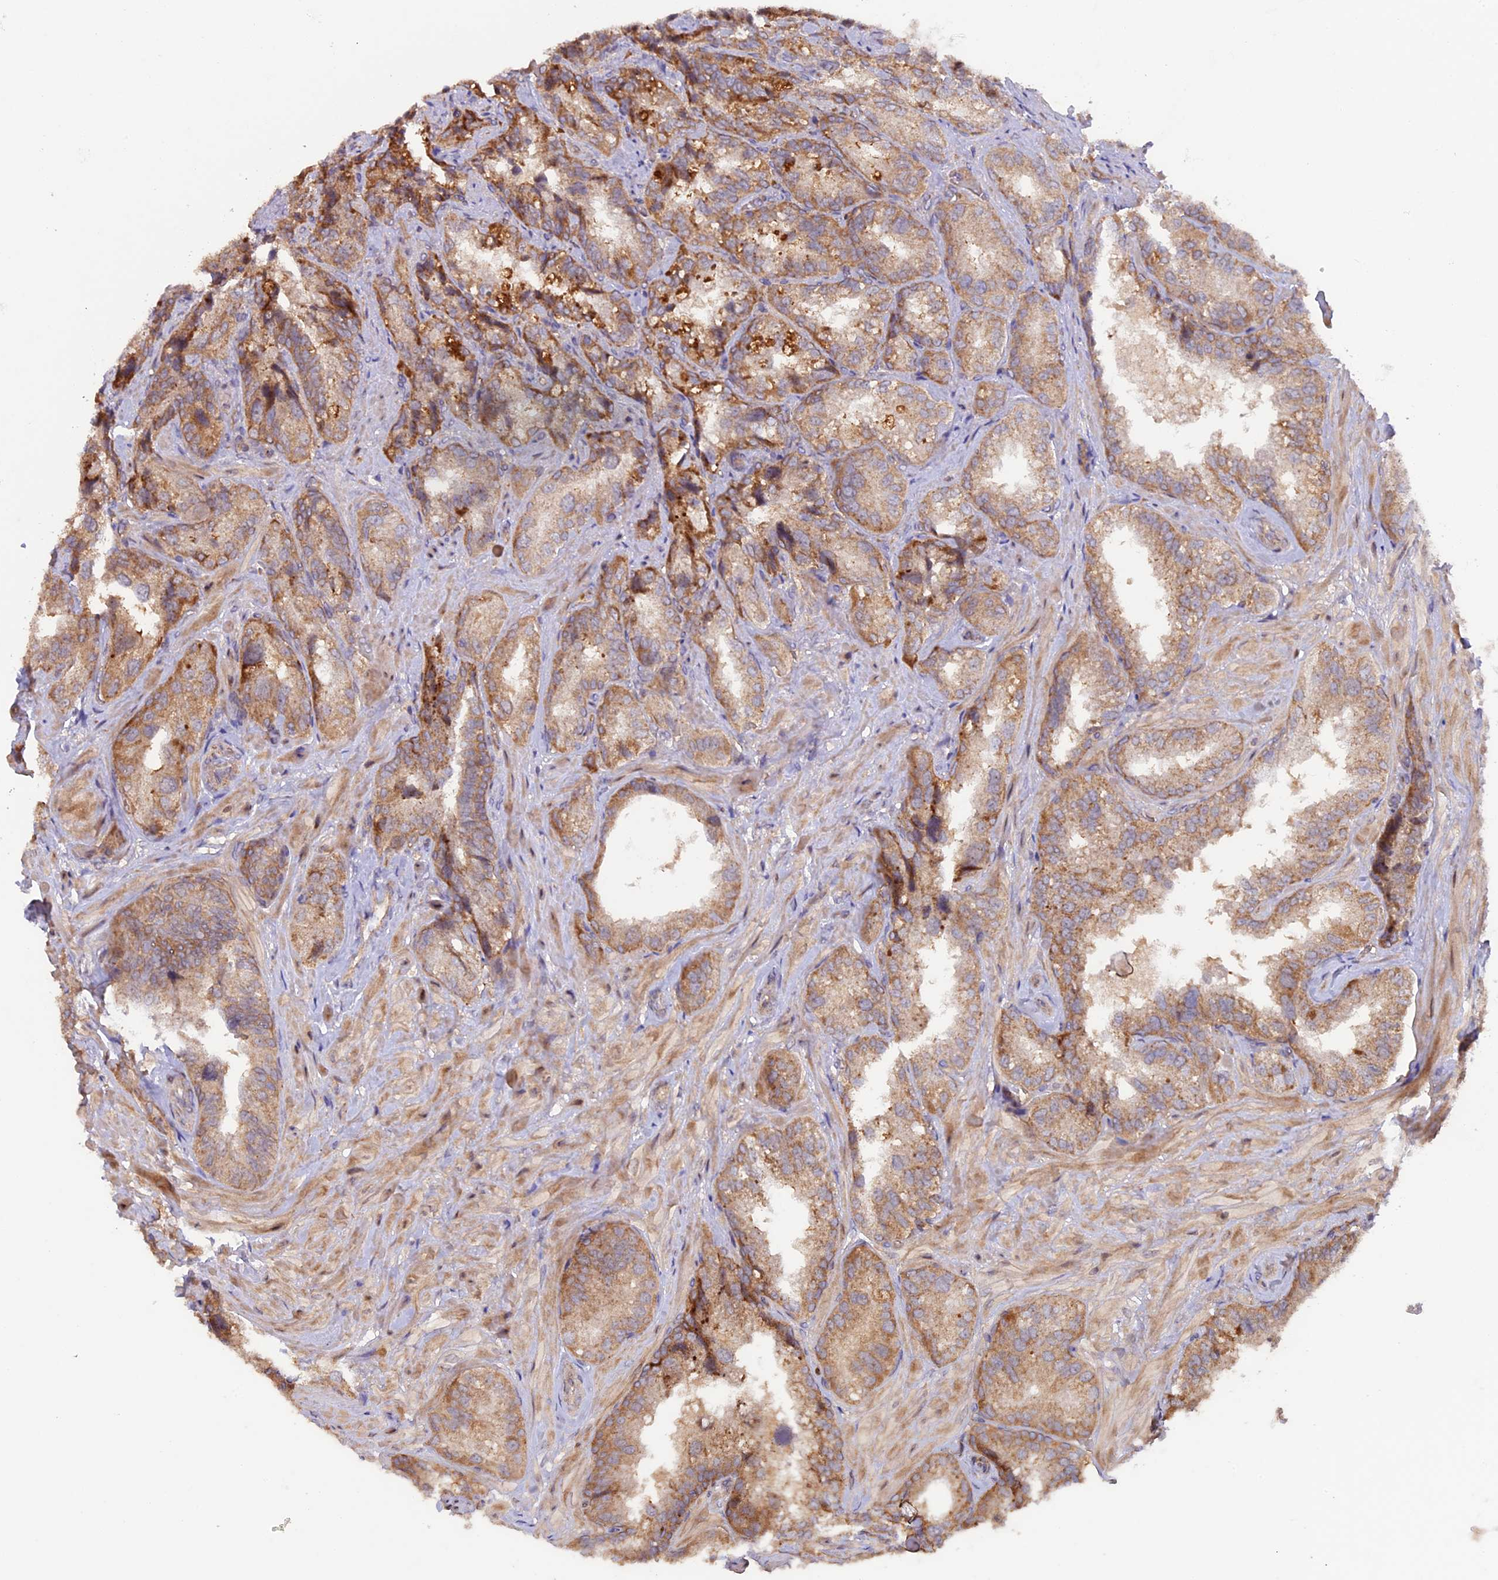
{"staining": {"intensity": "moderate", "quantity": ">75%", "location": "cytoplasmic/membranous"}, "tissue": "seminal vesicle", "cell_type": "Glandular cells", "image_type": "normal", "snomed": [{"axis": "morphology", "description": "Normal tissue, NOS"}, {"axis": "topography", "description": "Prostate and seminal vesicle, NOS"}, {"axis": "topography", "description": "Prostate"}, {"axis": "topography", "description": "Seminal veicle"}], "caption": "Immunohistochemistry (IHC) of unremarkable human seminal vesicle exhibits medium levels of moderate cytoplasmic/membranous staining in approximately >75% of glandular cells.", "gene": "FERMT1", "patient": {"sex": "male", "age": 67}}